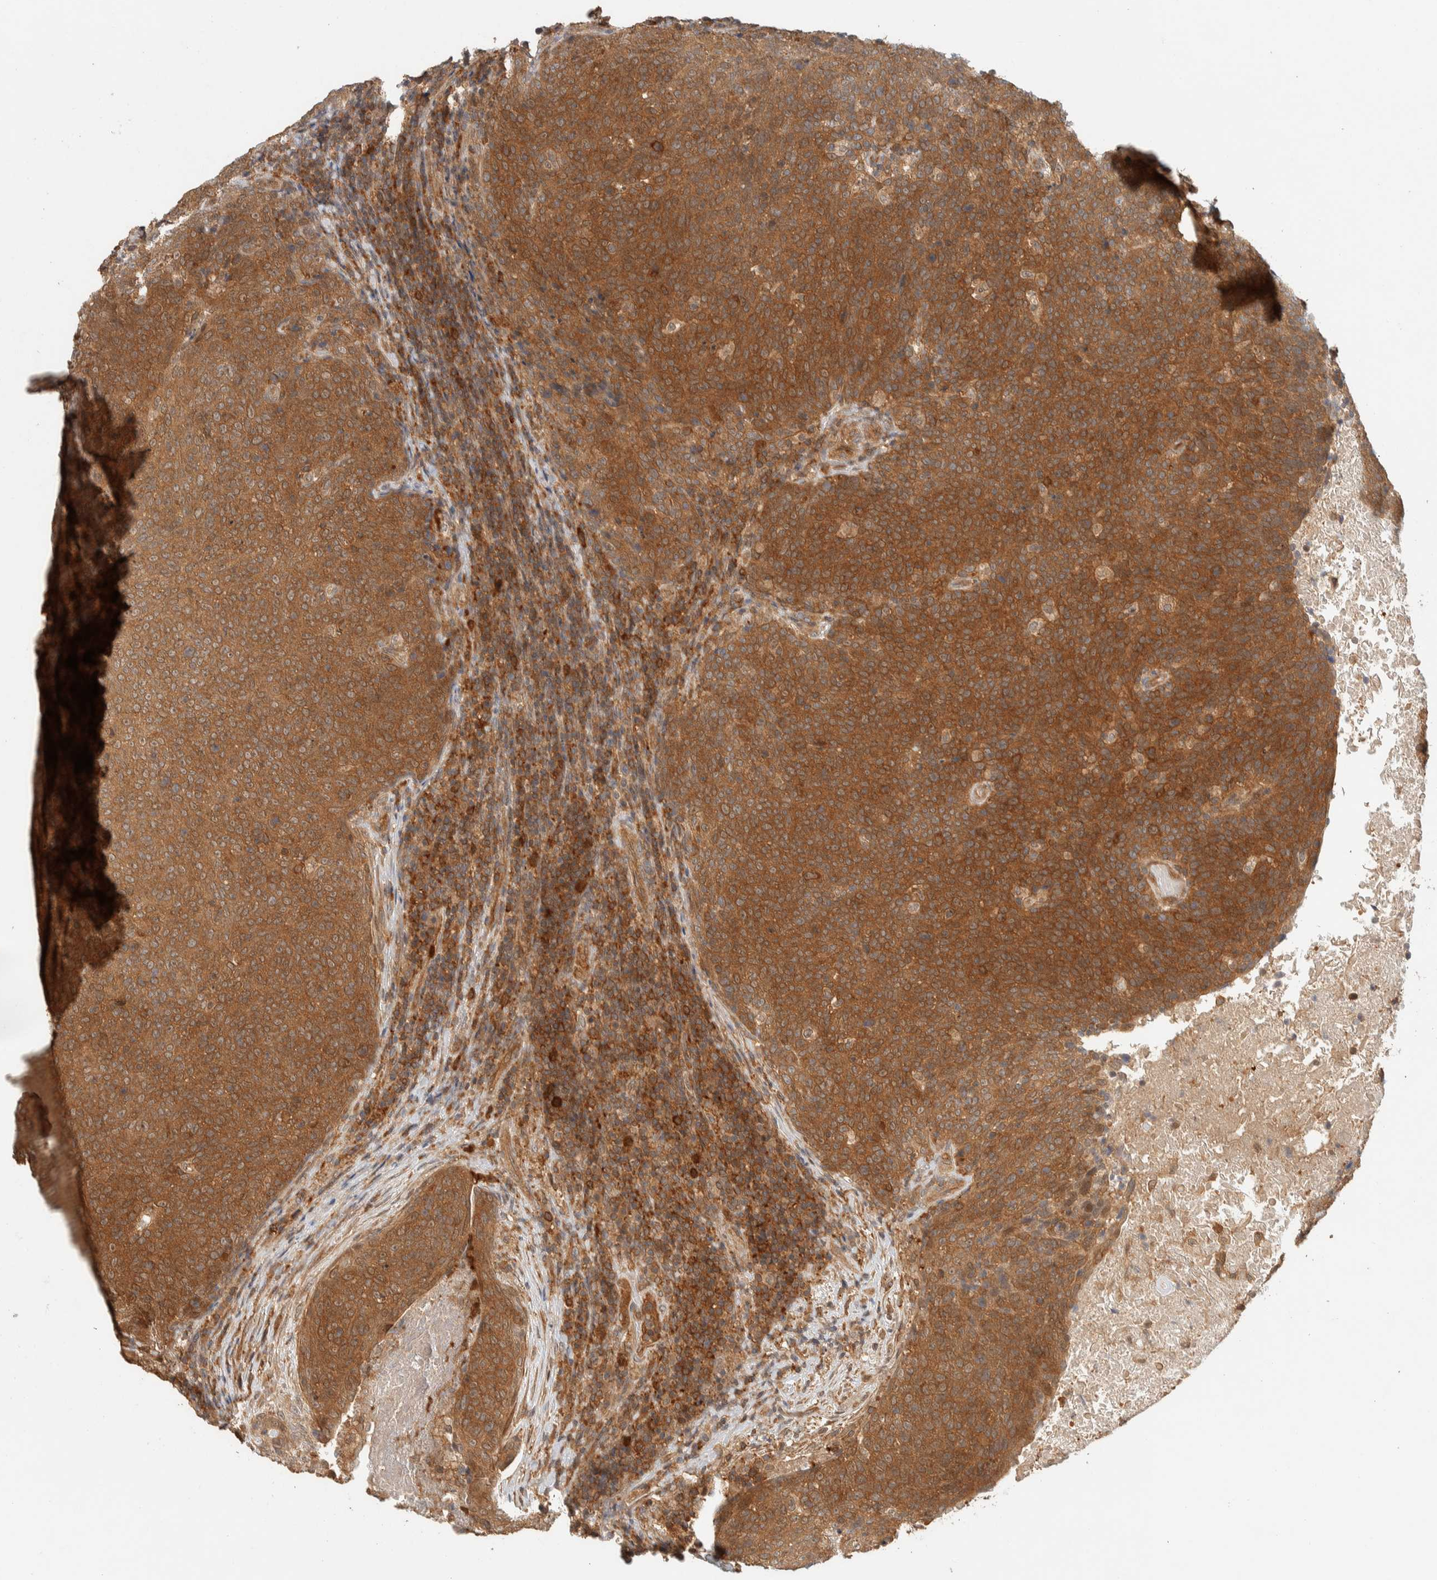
{"staining": {"intensity": "moderate", "quantity": ">75%", "location": "cytoplasmic/membranous"}, "tissue": "head and neck cancer", "cell_type": "Tumor cells", "image_type": "cancer", "snomed": [{"axis": "morphology", "description": "Squamous cell carcinoma, NOS"}, {"axis": "morphology", "description": "Squamous cell carcinoma, metastatic, NOS"}, {"axis": "topography", "description": "Lymph node"}, {"axis": "topography", "description": "Head-Neck"}], "caption": "There is medium levels of moderate cytoplasmic/membranous positivity in tumor cells of head and neck cancer, as demonstrated by immunohistochemical staining (brown color).", "gene": "ADSS2", "patient": {"sex": "male", "age": 62}}